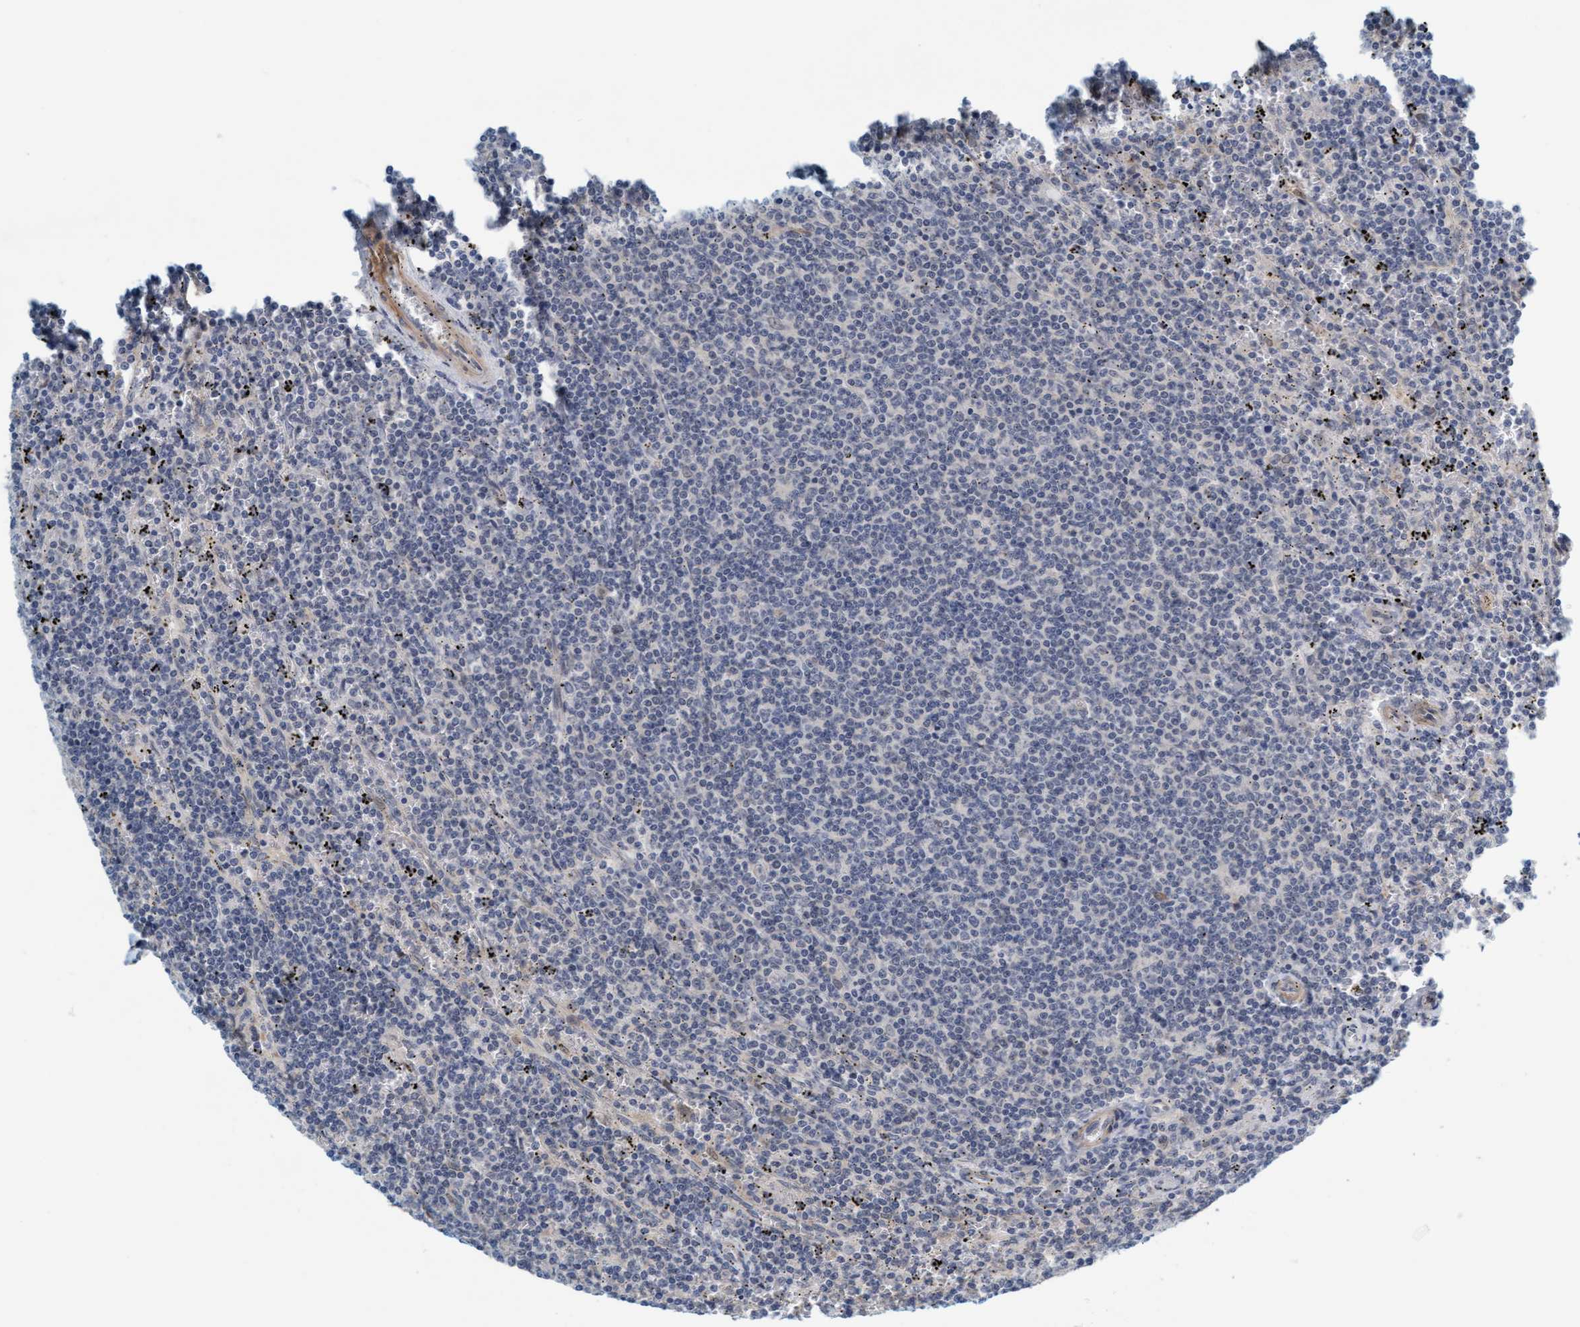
{"staining": {"intensity": "negative", "quantity": "none", "location": "none"}, "tissue": "lymphoma", "cell_type": "Tumor cells", "image_type": "cancer", "snomed": [{"axis": "morphology", "description": "Malignant lymphoma, non-Hodgkin's type, Low grade"}, {"axis": "topography", "description": "Spleen"}], "caption": "Tumor cells are negative for protein expression in human low-grade malignant lymphoma, non-Hodgkin's type. Nuclei are stained in blue.", "gene": "TSTD2", "patient": {"sex": "female", "age": 50}}